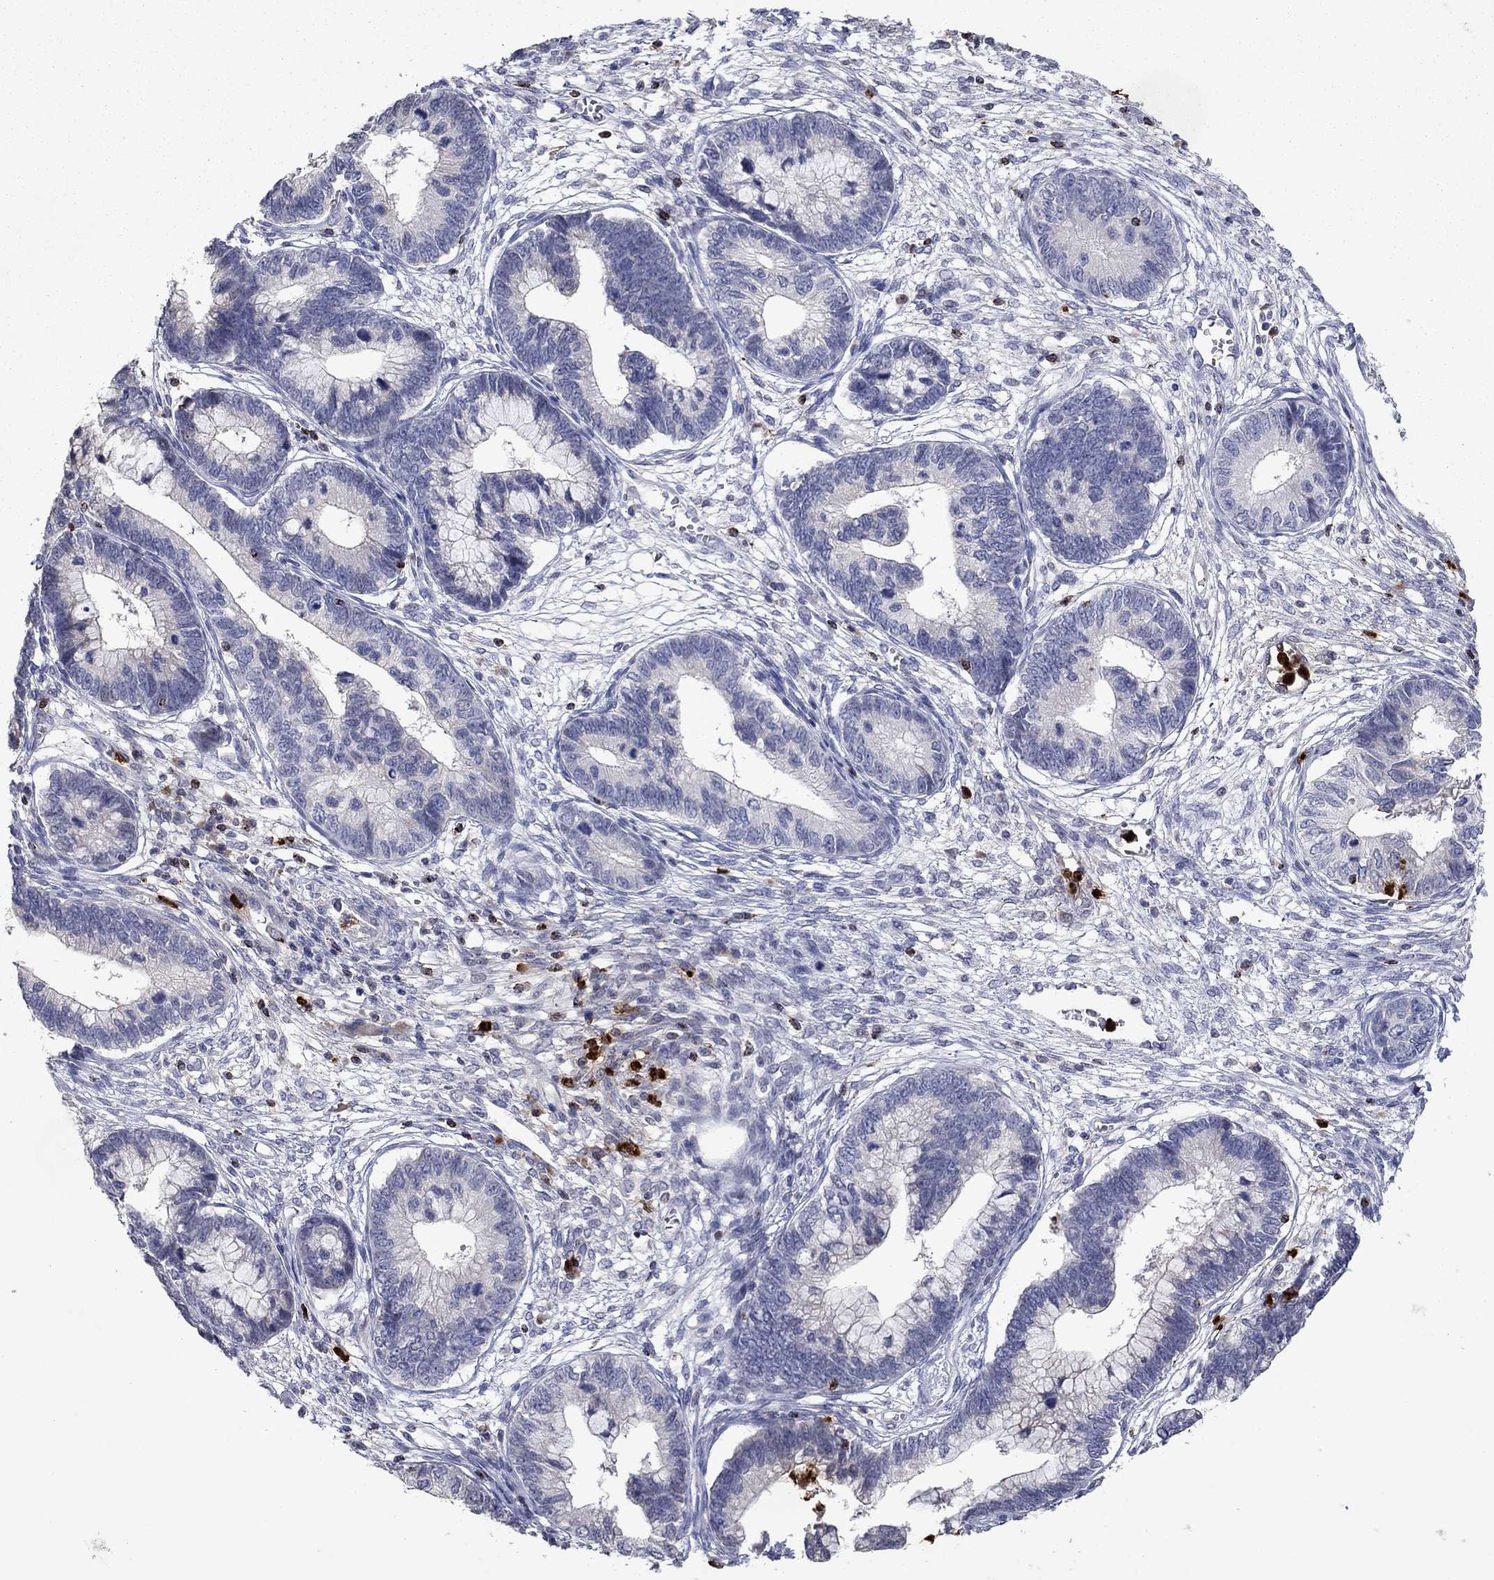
{"staining": {"intensity": "negative", "quantity": "none", "location": "none"}, "tissue": "cervical cancer", "cell_type": "Tumor cells", "image_type": "cancer", "snomed": [{"axis": "morphology", "description": "Adenocarcinoma, NOS"}, {"axis": "topography", "description": "Cervix"}], "caption": "An immunohistochemistry (IHC) image of cervical cancer (adenocarcinoma) is shown. There is no staining in tumor cells of cervical cancer (adenocarcinoma).", "gene": "CCL5", "patient": {"sex": "female", "age": 44}}